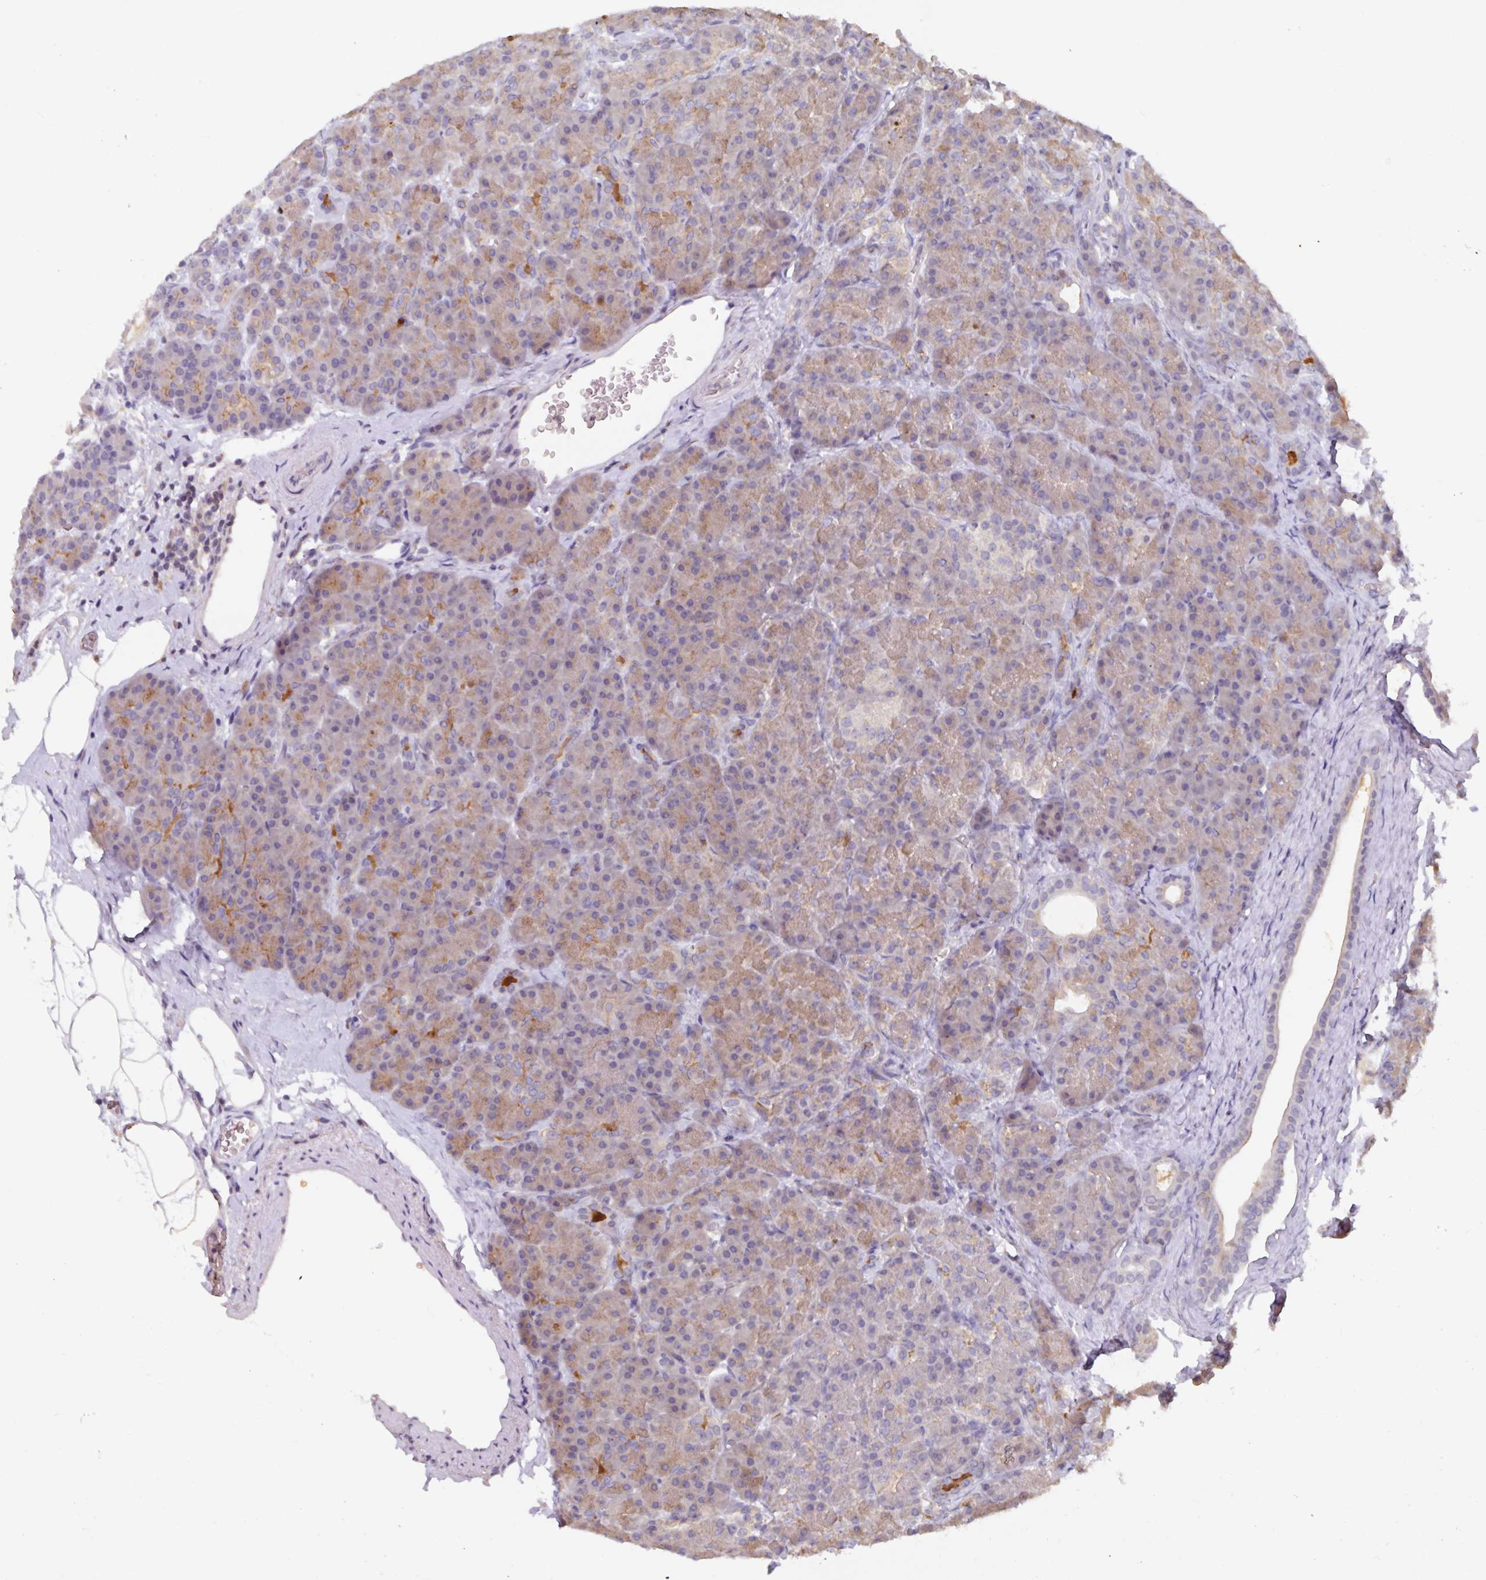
{"staining": {"intensity": "moderate", "quantity": ">75%", "location": "cytoplasmic/membranous"}, "tissue": "pancreas", "cell_type": "Exocrine glandular cells", "image_type": "normal", "snomed": [{"axis": "morphology", "description": "Normal tissue, NOS"}, {"axis": "topography", "description": "Pancreas"}], "caption": "Protein expression by immunohistochemistry (IHC) demonstrates moderate cytoplasmic/membranous staining in approximately >75% of exocrine glandular cells in benign pancreas. (brown staining indicates protein expression, while blue staining denotes nuclei).", "gene": "HEPN1", "patient": {"sex": "male", "age": 57}}